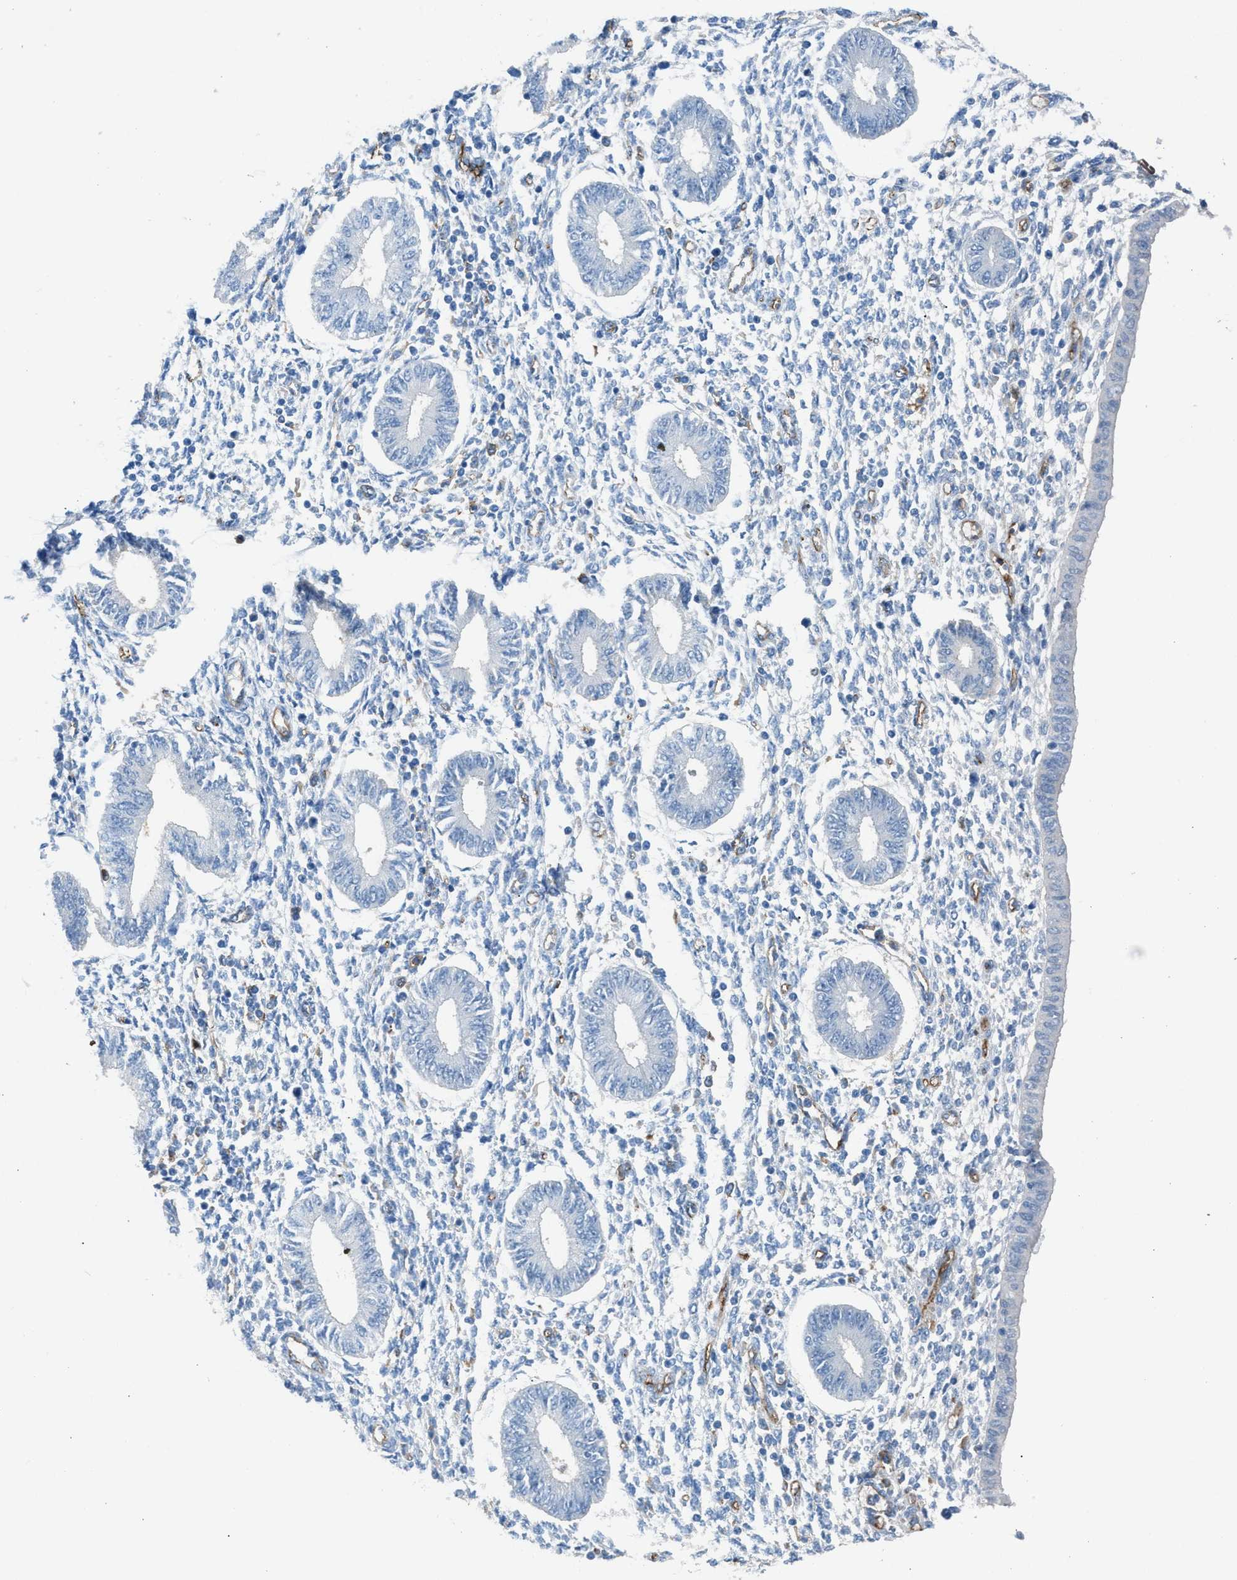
{"staining": {"intensity": "negative", "quantity": "none", "location": "none"}, "tissue": "endometrium", "cell_type": "Cells in endometrial stroma", "image_type": "normal", "snomed": [{"axis": "morphology", "description": "Normal tissue, NOS"}, {"axis": "topography", "description": "Endometrium"}], "caption": "Immunohistochemistry histopathology image of benign endometrium: human endometrium stained with DAB (3,3'-diaminobenzidine) reveals no significant protein positivity in cells in endometrial stroma. Brightfield microscopy of immunohistochemistry stained with DAB (3,3'-diaminobenzidine) (brown) and hematoxylin (blue), captured at high magnification.", "gene": "DYSF", "patient": {"sex": "female", "age": 50}}